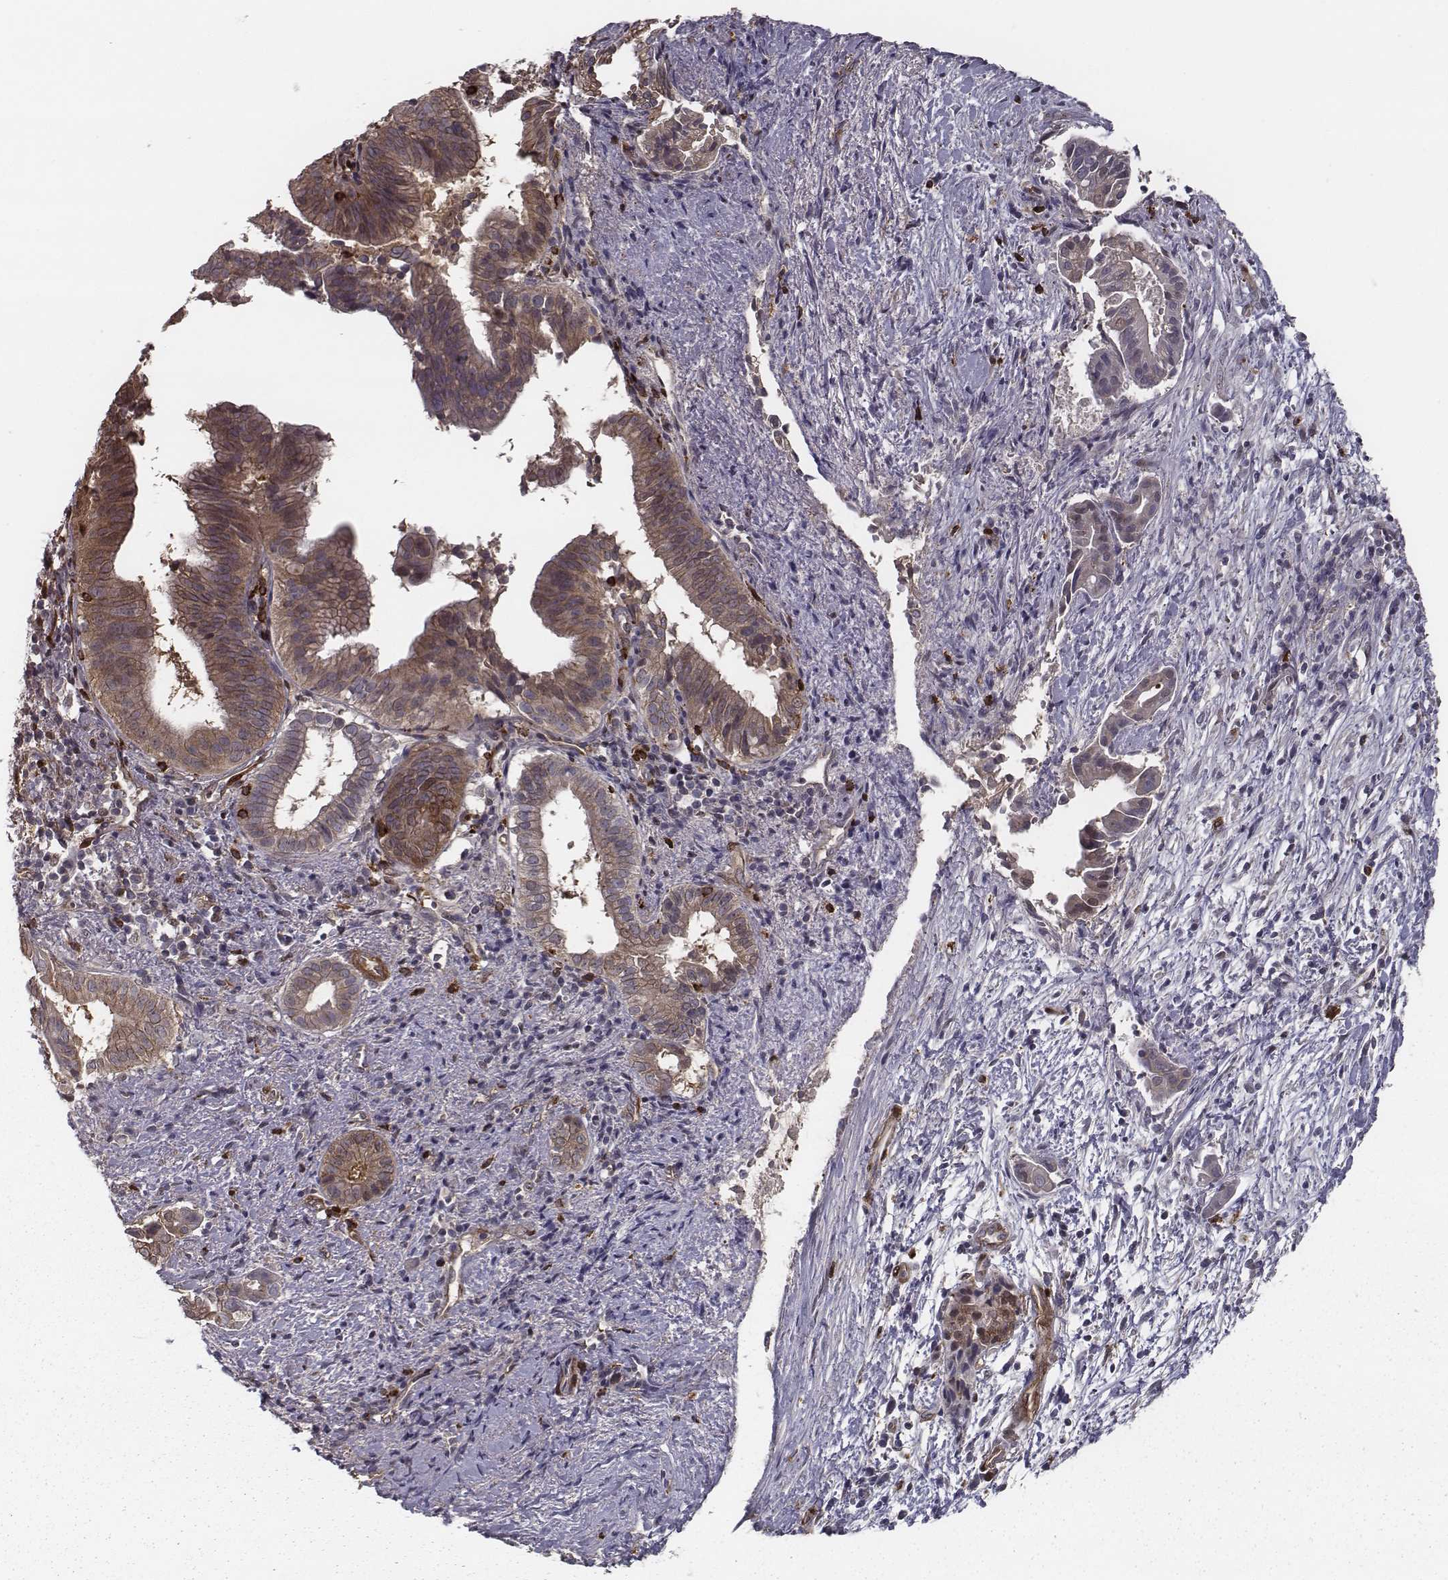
{"staining": {"intensity": "moderate", "quantity": ">75%", "location": "cytoplasmic/membranous"}, "tissue": "pancreatic cancer", "cell_type": "Tumor cells", "image_type": "cancer", "snomed": [{"axis": "morphology", "description": "Adenocarcinoma, NOS"}, {"axis": "topography", "description": "Pancreas"}], "caption": "IHC micrograph of adenocarcinoma (pancreatic) stained for a protein (brown), which exhibits medium levels of moderate cytoplasmic/membranous expression in approximately >75% of tumor cells.", "gene": "ISYNA1", "patient": {"sex": "male", "age": 61}}